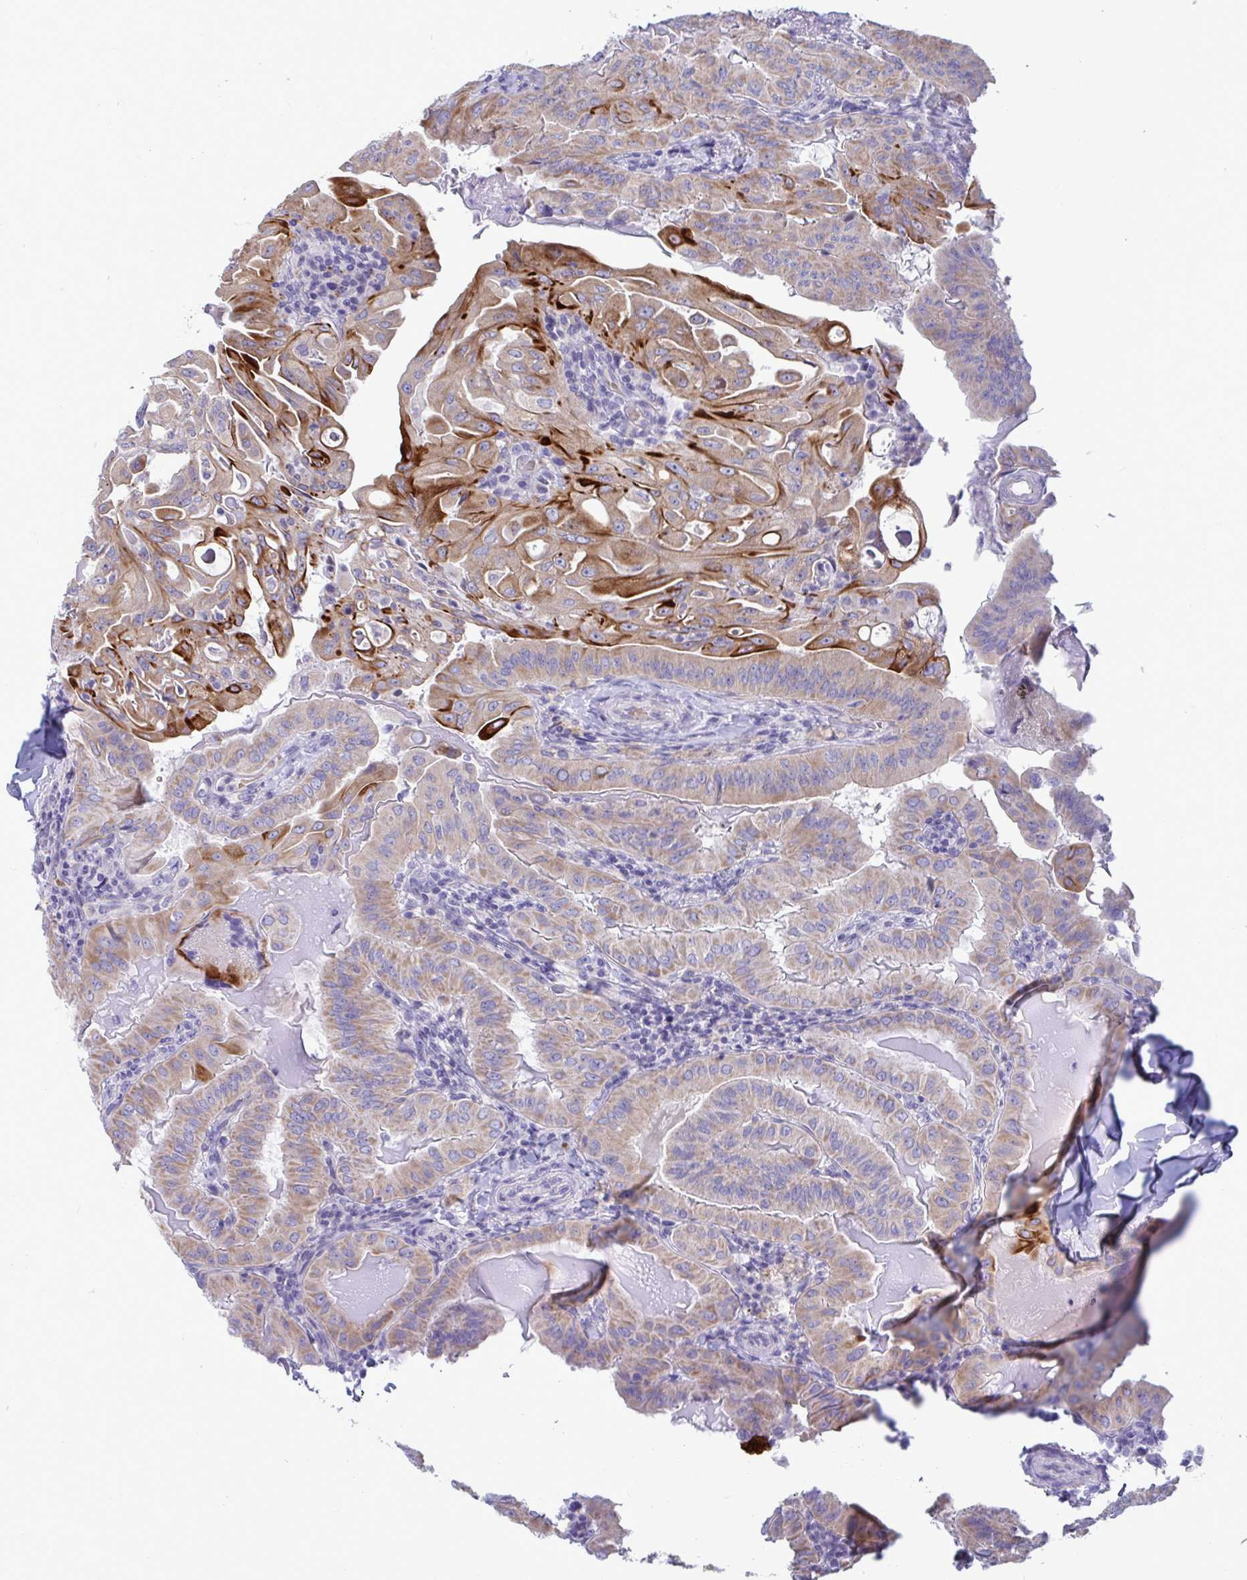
{"staining": {"intensity": "moderate", "quantity": "25%-75%", "location": "cytoplasmic/membranous"}, "tissue": "thyroid cancer", "cell_type": "Tumor cells", "image_type": "cancer", "snomed": [{"axis": "morphology", "description": "Papillary adenocarcinoma, NOS"}, {"axis": "topography", "description": "Thyroid gland"}], "caption": "A micrograph of thyroid papillary adenocarcinoma stained for a protein displays moderate cytoplasmic/membranous brown staining in tumor cells.", "gene": "TAS2R38", "patient": {"sex": "female", "age": 68}}